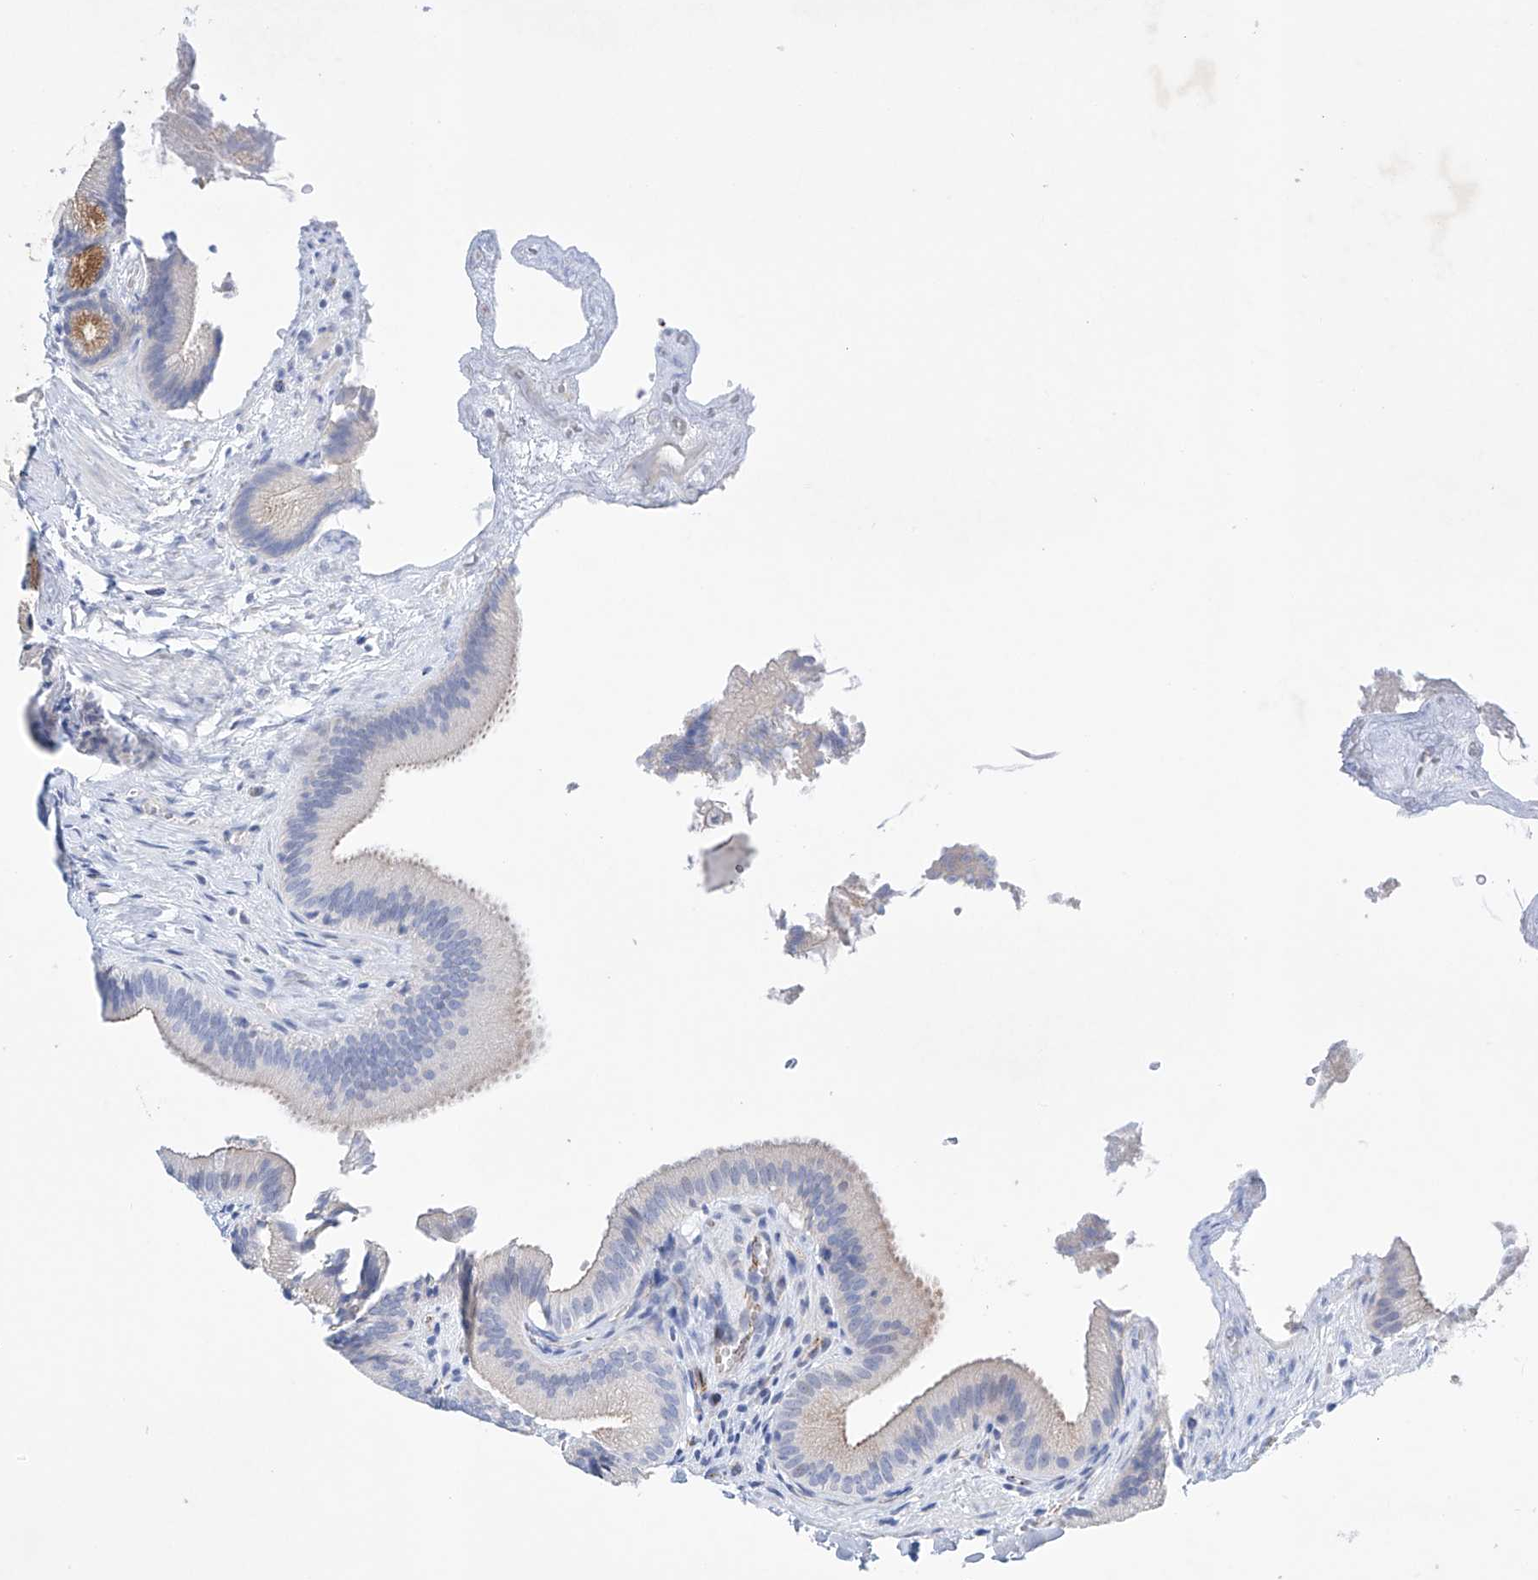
{"staining": {"intensity": "weak", "quantity": "<25%", "location": "cytoplasmic/membranous"}, "tissue": "gallbladder", "cell_type": "Glandular cells", "image_type": "normal", "snomed": [{"axis": "morphology", "description": "Normal tissue, NOS"}, {"axis": "topography", "description": "Gallbladder"}], "caption": "Immunohistochemistry (IHC) histopathology image of benign gallbladder stained for a protein (brown), which demonstrates no staining in glandular cells.", "gene": "ETV7", "patient": {"sex": "male", "age": 55}}